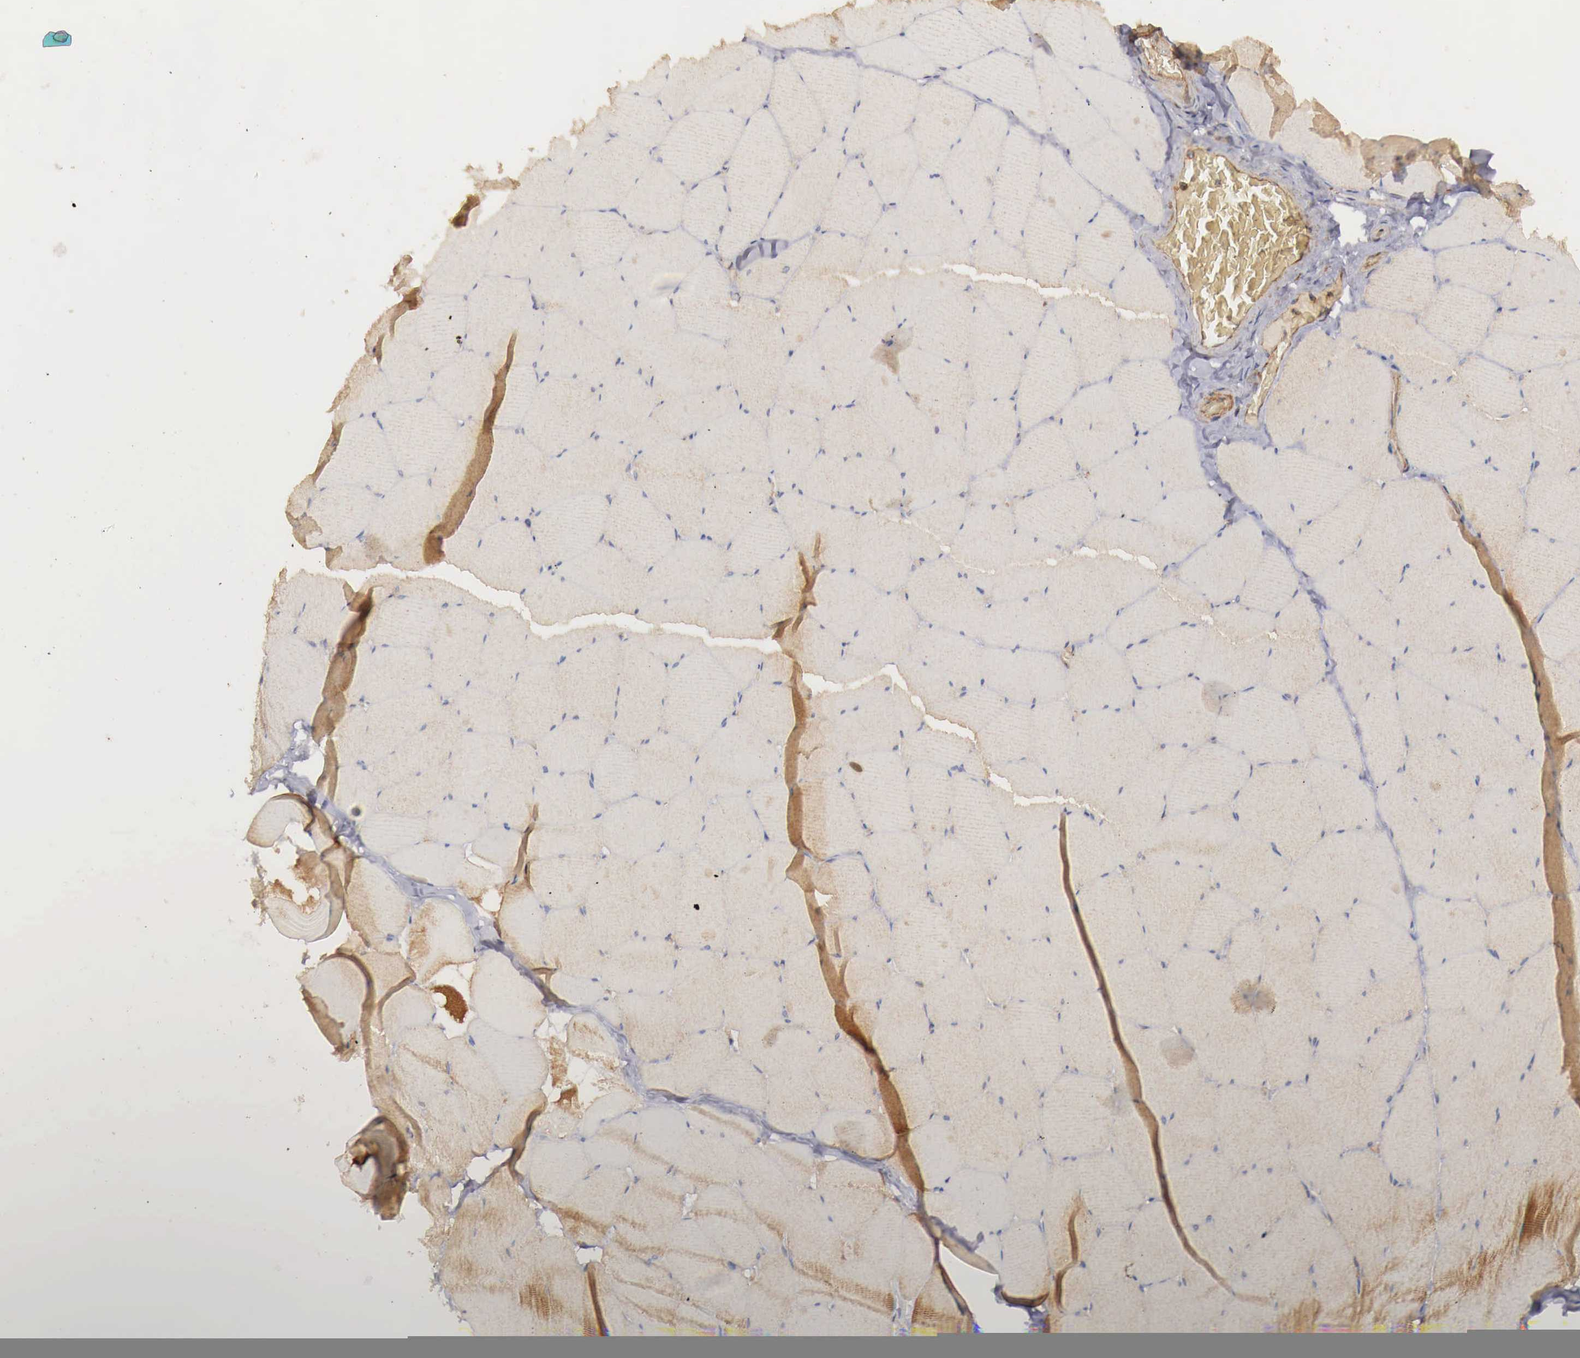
{"staining": {"intensity": "moderate", "quantity": "25%-75%", "location": "cytoplasmic/membranous"}, "tissue": "skeletal muscle", "cell_type": "Myocytes", "image_type": "normal", "snomed": [{"axis": "morphology", "description": "Normal tissue, NOS"}, {"axis": "topography", "description": "Skeletal muscle"}, {"axis": "topography", "description": "Salivary gland"}], "caption": "Brown immunohistochemical staining in unremarkable human skeletal muscle displays moderate cytoplasmic/membranous staining in about 25%-75% of myocytes. The protein of interest is shown in brown color, while the nuclei are stained blue.", "gene": "ARMCX4", "patient": {"sex": "male", "age": 62}}